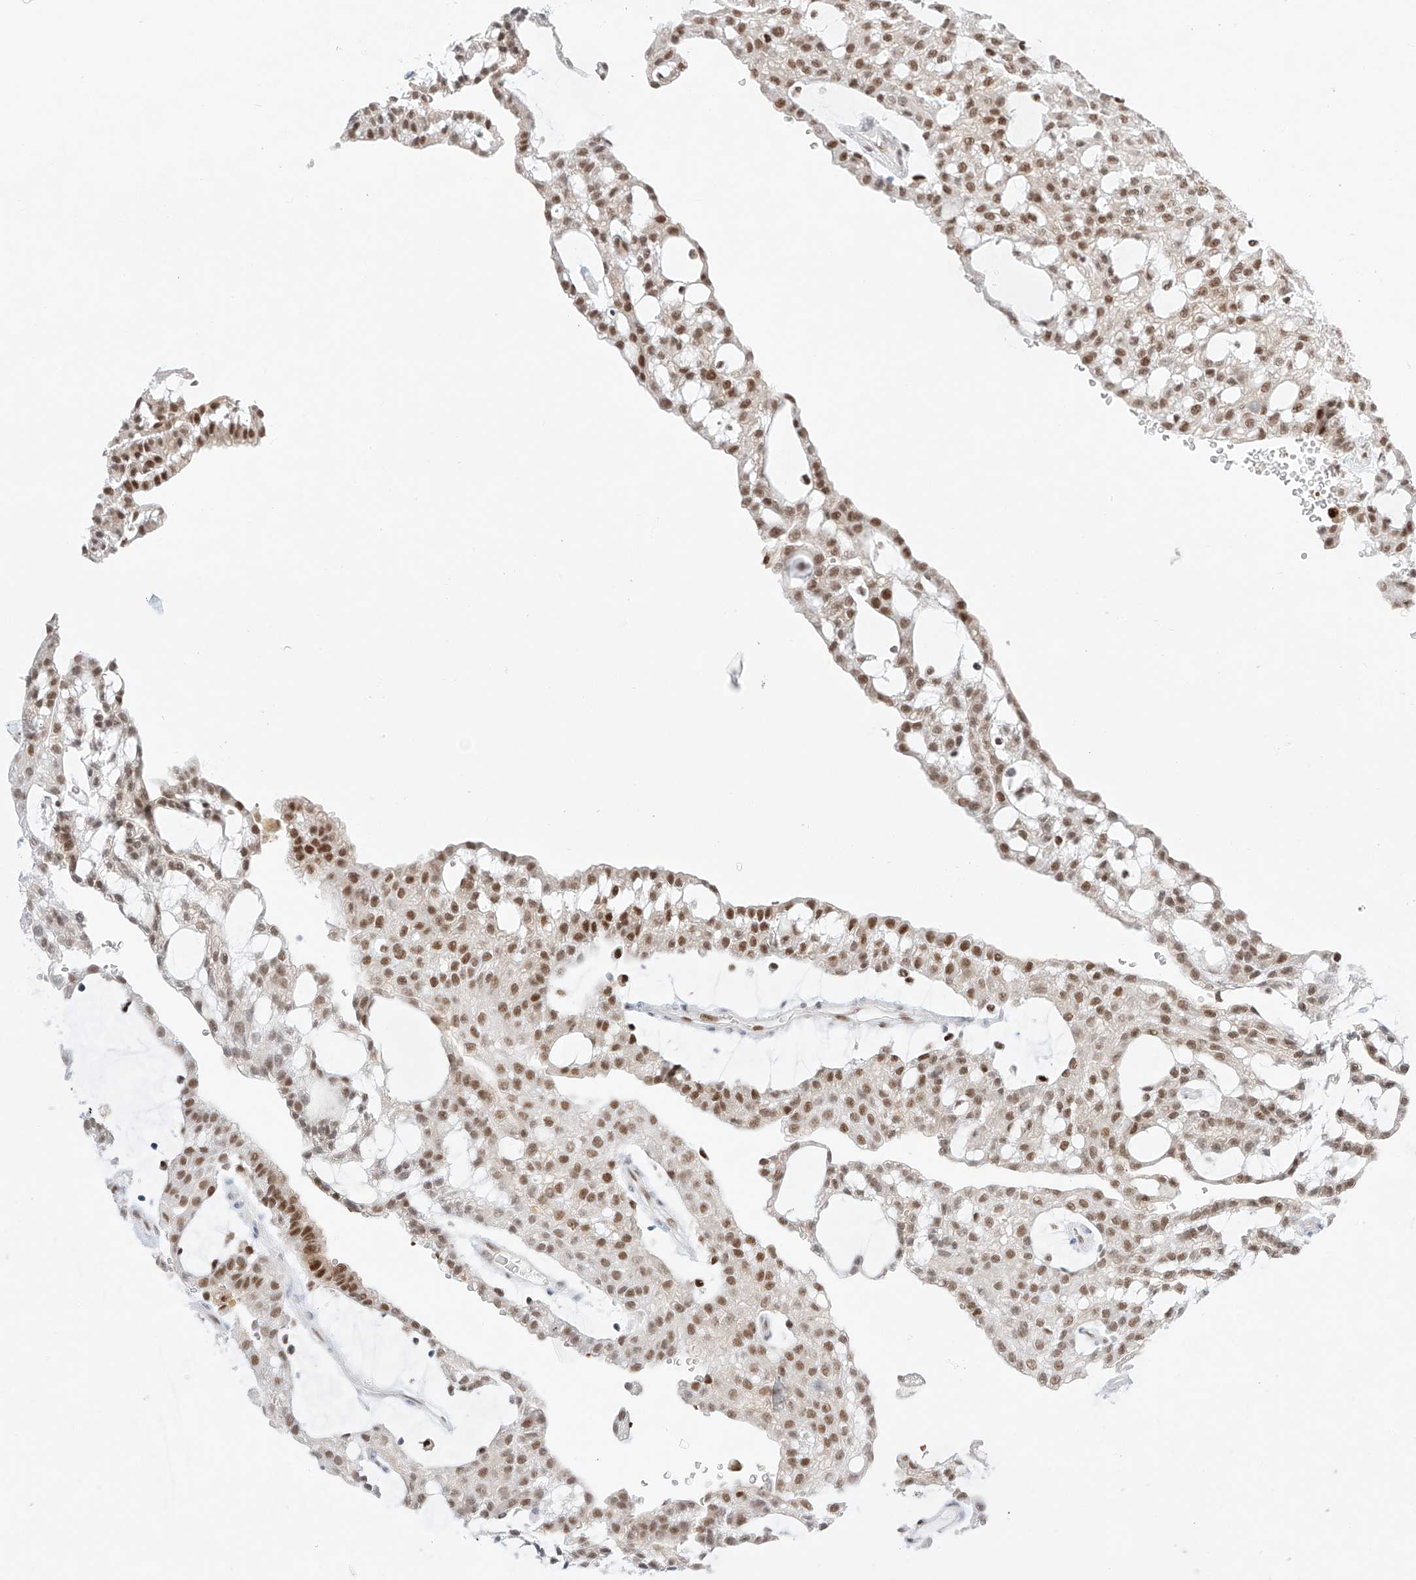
{"staining": {"intensity": "moderate", "quantity": ">75%", "location": "nuclear"}, "tissue": "renal cancer", "cell_type": "Tumor cells", "image_type": "cancer", "snomed": [{"axis": "morphology", "description": "Adenocarcinoma, NOS"}, {"axis": "topography", "description": "Kidney"}], "caption": "Human renal cancer (adenocarcinoma) stained with a protein marker shows moderate staining in tumor cells.", "gene": "APIP", "patient": {"sex": "male", "age": 63}}